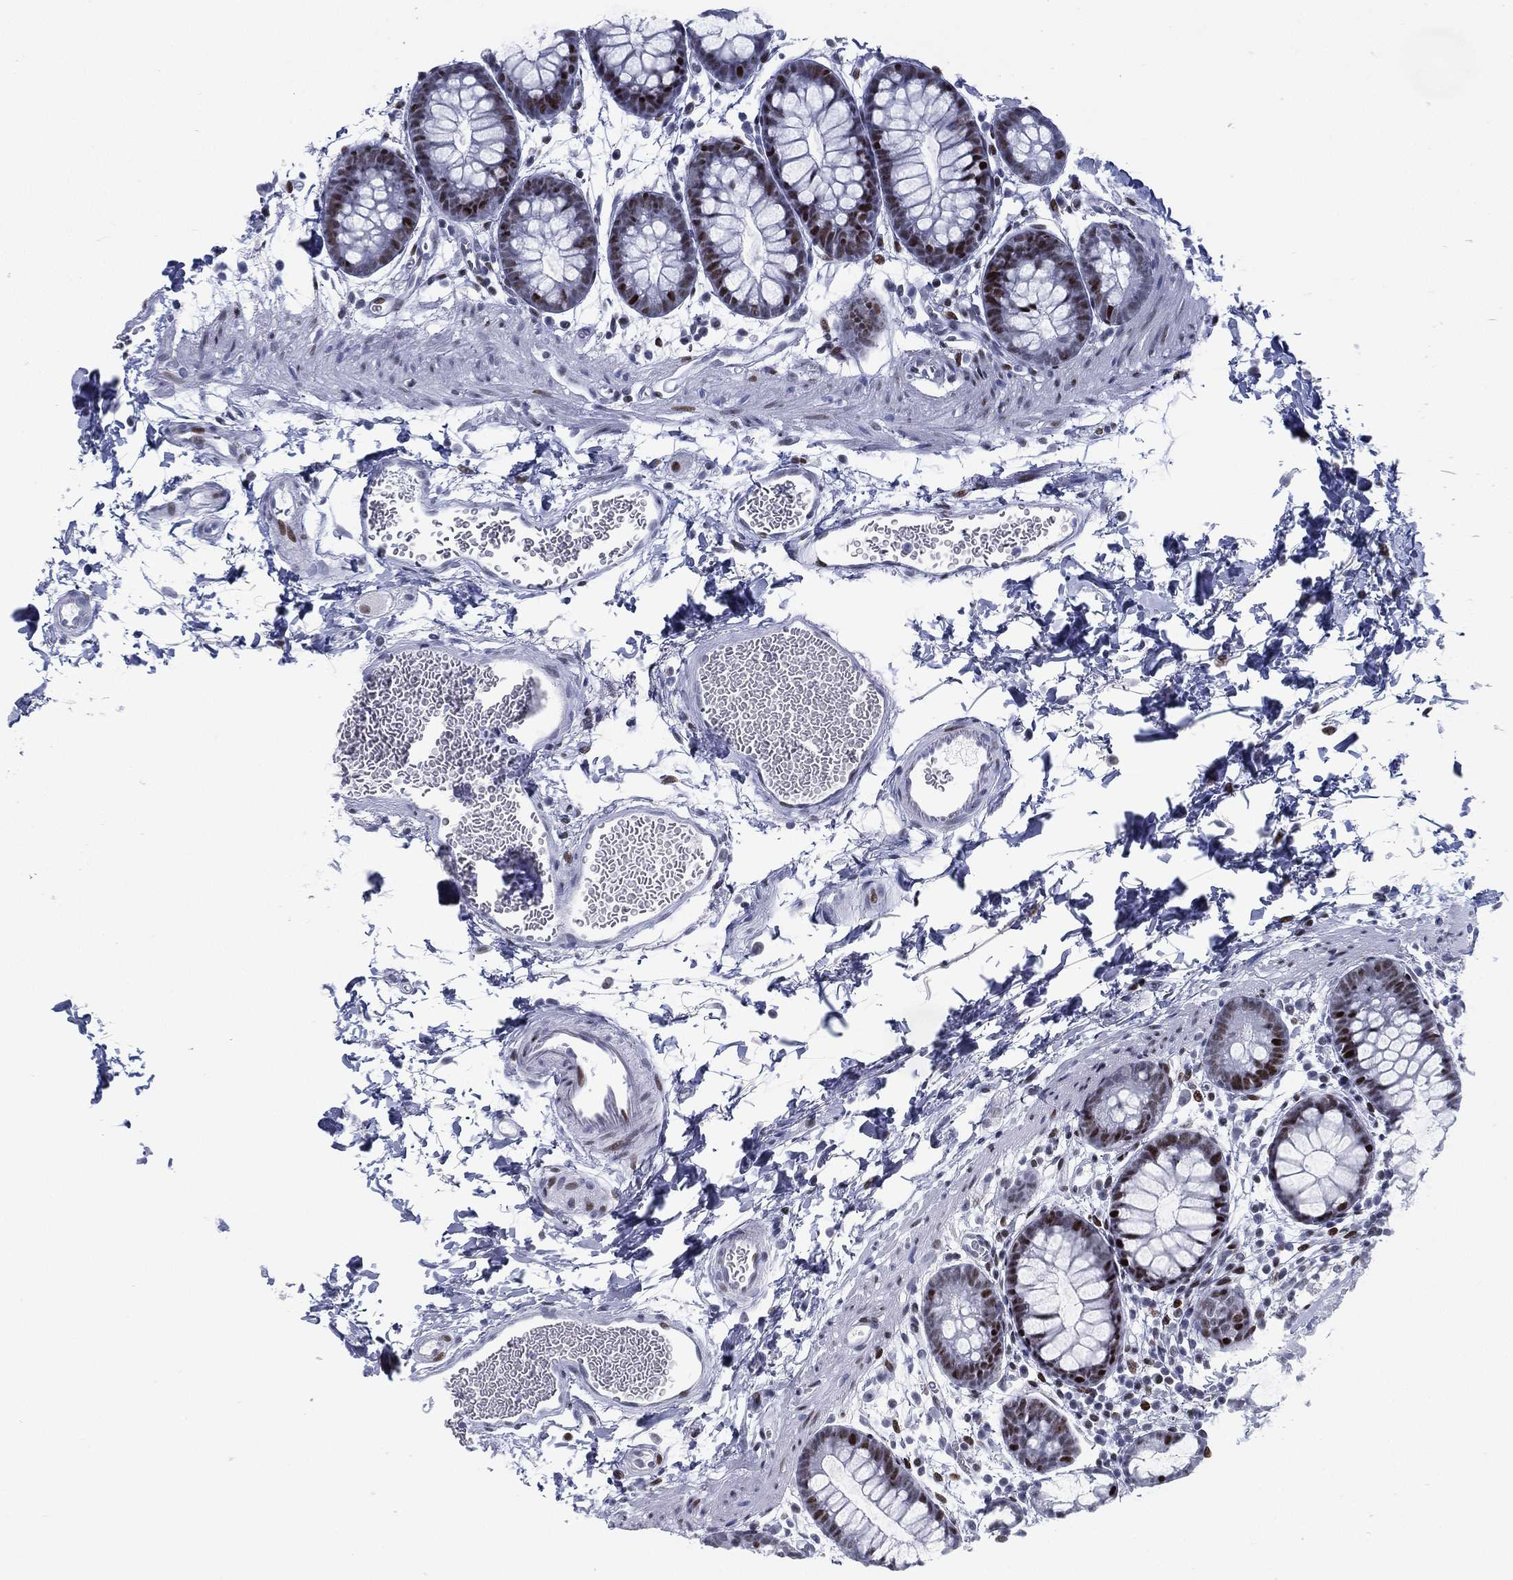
{"staining": {"intensity": "strong", "quantity": ">75%", "location": "nuclear"}, "tissue": "rectum", "cell_type": "Glandular cells", "image_type": "normal", "snomed": [{"axis": "morphology", "description": "Normal tissue, NOS"}, {"axis": "topography", "description": "Rectum"}], "caption": "Rectum stained for a protein (brown) displays strong nuclear positive expression in approximately >75% of glandular cells.", "gene": "CYB561D2", "patient": {"sex": "male", "age": 57}}